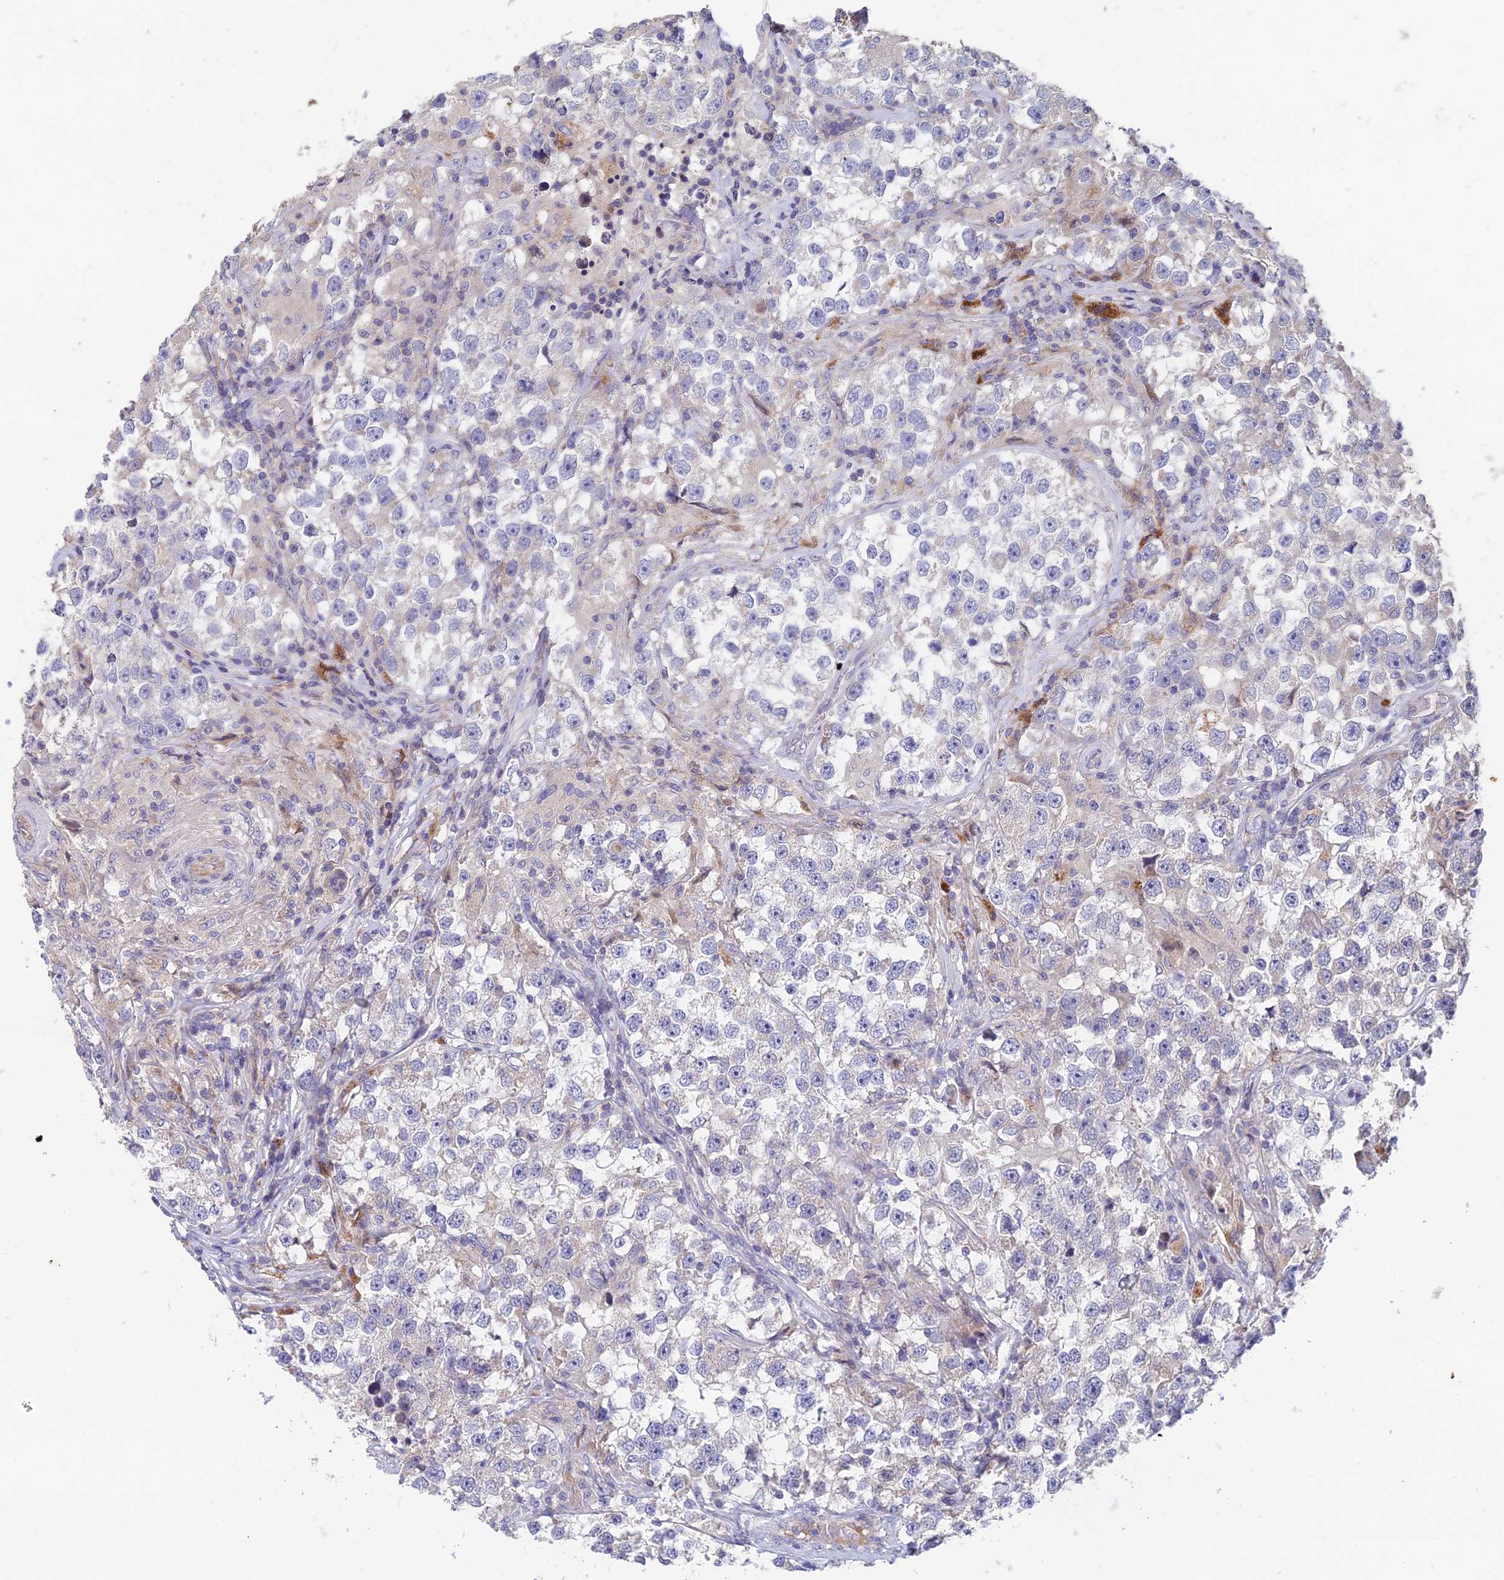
{"staining": {"intensity": "negative", "quantity": "none", "location": "none"}, "tissue": "testis cancer", "cell_type": "Tumor cells", "image_type": "cancer", "snomed": [{"axis": "morphology", "description": "Seminoma, NOS"}, {"axis": "topography", "description": "Testis"}], "caption": "High magnification brightfield microscopy of testis cancer stained with DAB (3,3'-diaminobenzidine) (brown) and counterstained with hematoxylin (blue): tumor cells show no significant staining.", "gene": "ADAMTS13", "patient": {"sex": "male", "age": 46}}